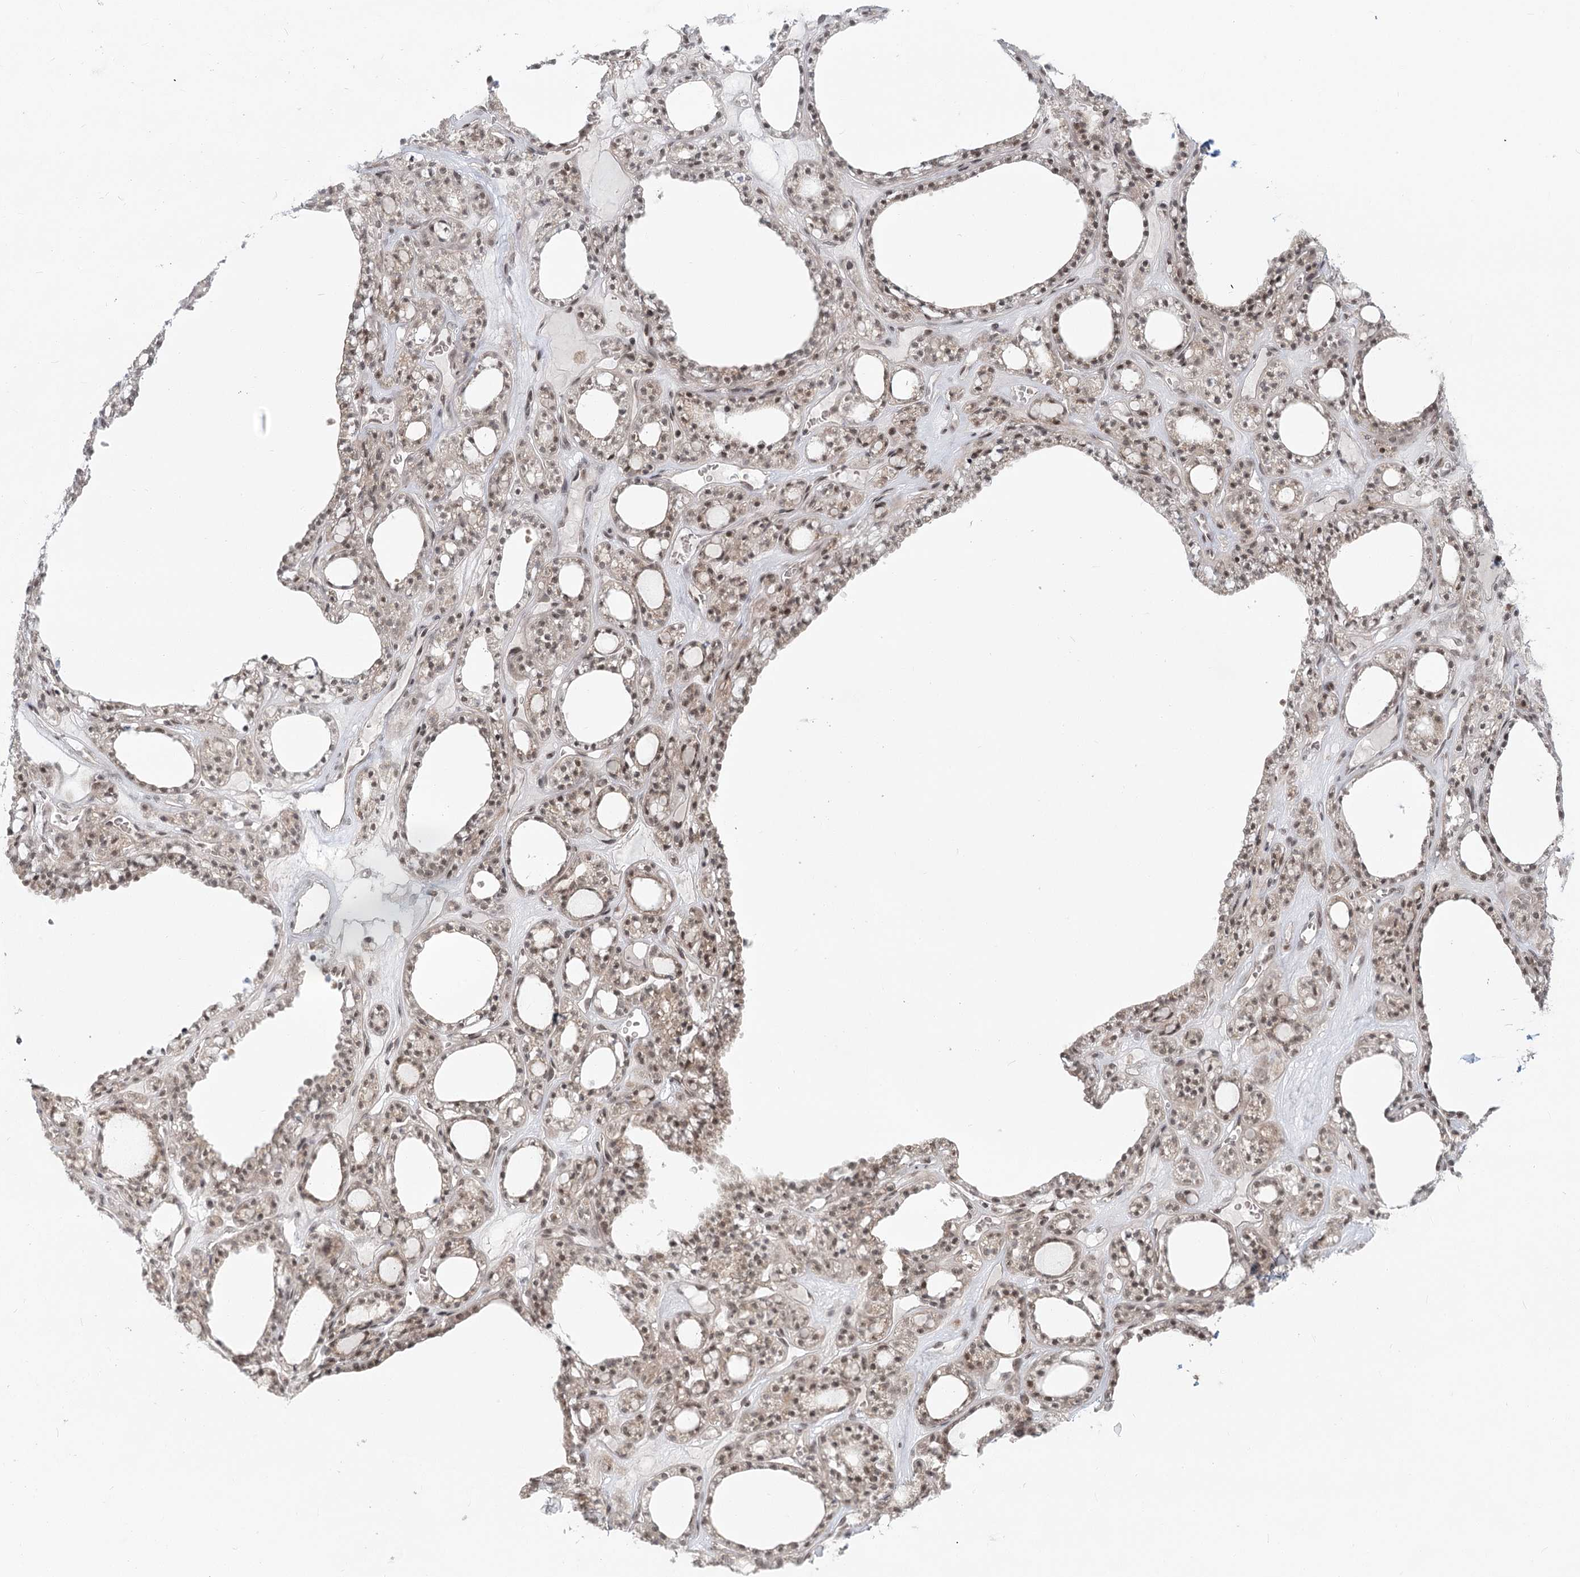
{"staining": {"intensity": "weak", "quantity": "25%-75%", "location": "cytoplasmic/membranous,nuclear"}, "tissue": "thyroid gland", "cell_type": "Glandular cells", "image_type": "normal", "snomed": [{"axis": "morphology", "description": "Normal tissue, NOS"}, {"axis": "topography", "description": "Thyroid gland"}], "caption": "Thyroid gland stained for a protein (brown) exhibits weak cytoplasmic/membranous,nuclear positive staining in about 25%-75% of glandular cells.", "gene": "R3HCC1L", "patient": {"sex": "female", "age": 28}}